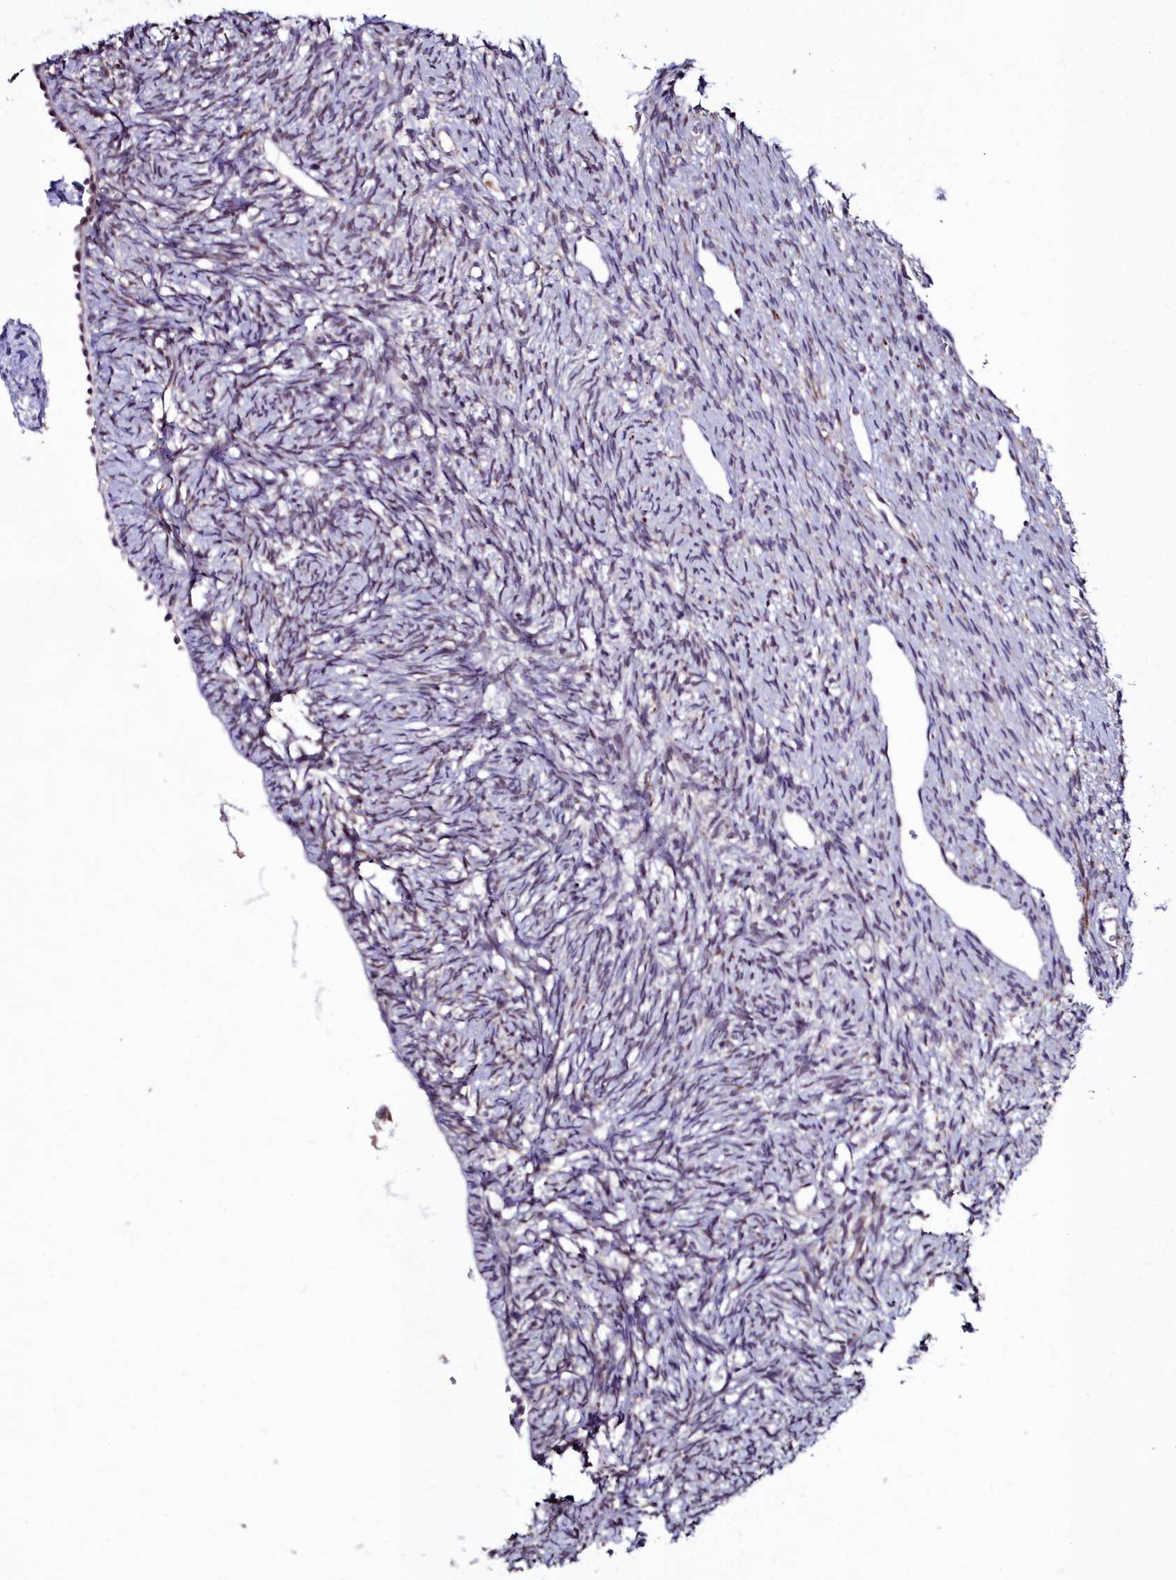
{"staining": {"intensity": "weak", "quantity": "<25%", "location": "cytoplasmic/membranous"}, "tissue": "ovary", "cell_type": "Follicle cells", "image_type": "normal", "snomed": [{"axis": "morphology", "description": "Normal tissue, NOS"}, {"axis": "topography", "description": "Ovary"}], "caption": "An IHC histopathology image of normal ovary is shown. There is no staining in follicle cells of ovary. (Immunohistochemistry (ihc), brightfield microscopy, high magnification).", "gene": "AMBRA1", "patient": {"sex": "female", "age": 51}}